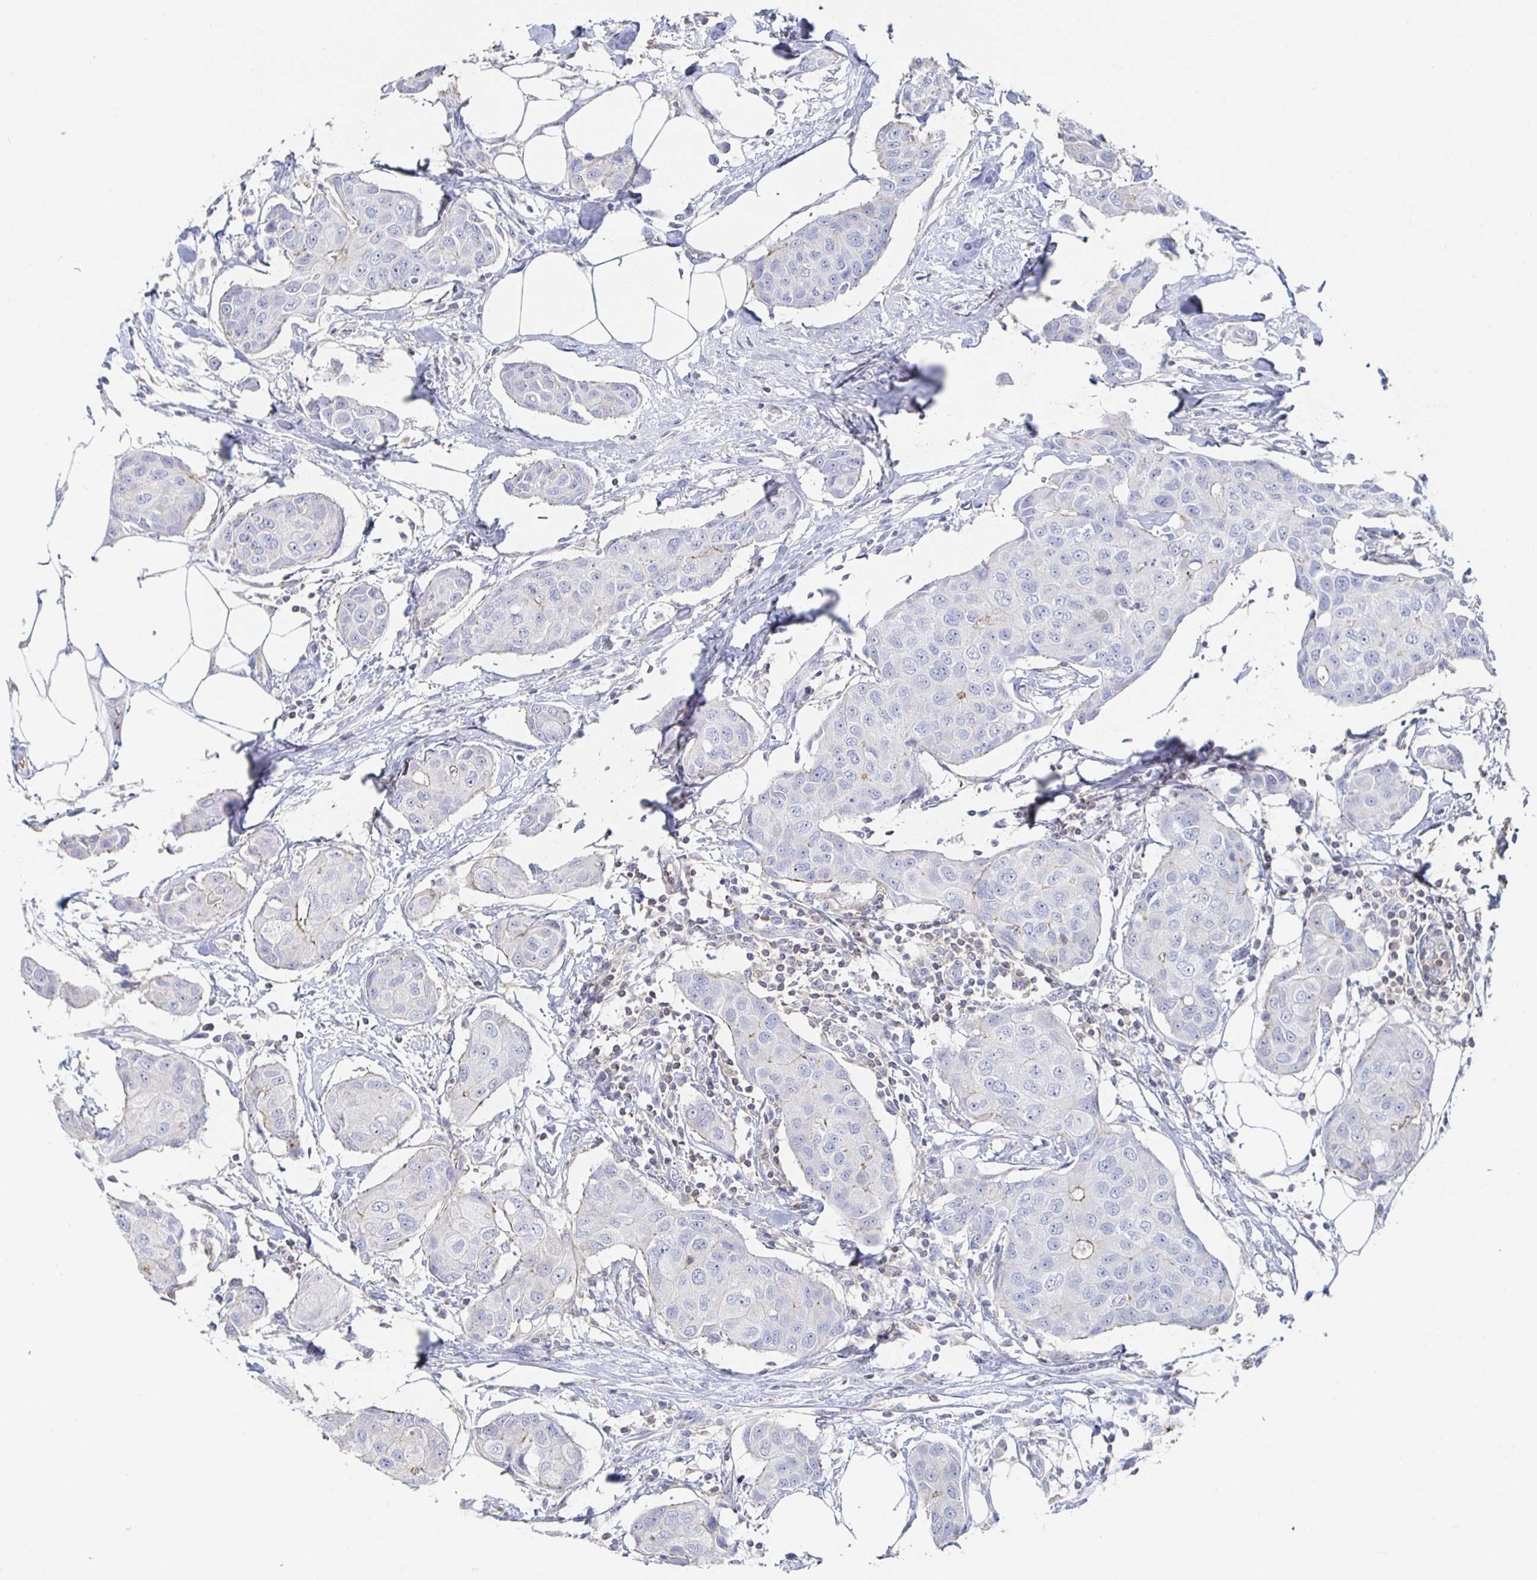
{"staining": {"intensity": "negative", "quantity": "none", "location": "none"}, "tissue": "breast cancer", "cell_type": "Tumor cells", "image_type": "cancer", "snomed": [{"axis": "morphology", "description": "Duct carcinoma"}, {"axis": "topography", "description": "Breast"}, {"axis": "topography", "description": "Lymph node"}], "caption": "IHC photomicrograph of neoplastic tissue: human intraductal carcinoma (breast) stained with DAB (3,3'-diaminobenzidine) displays no significant protein positivity in tumor cells.", "gene": "PIK3CD", "patient": {"sex": "female", "age": 80}}